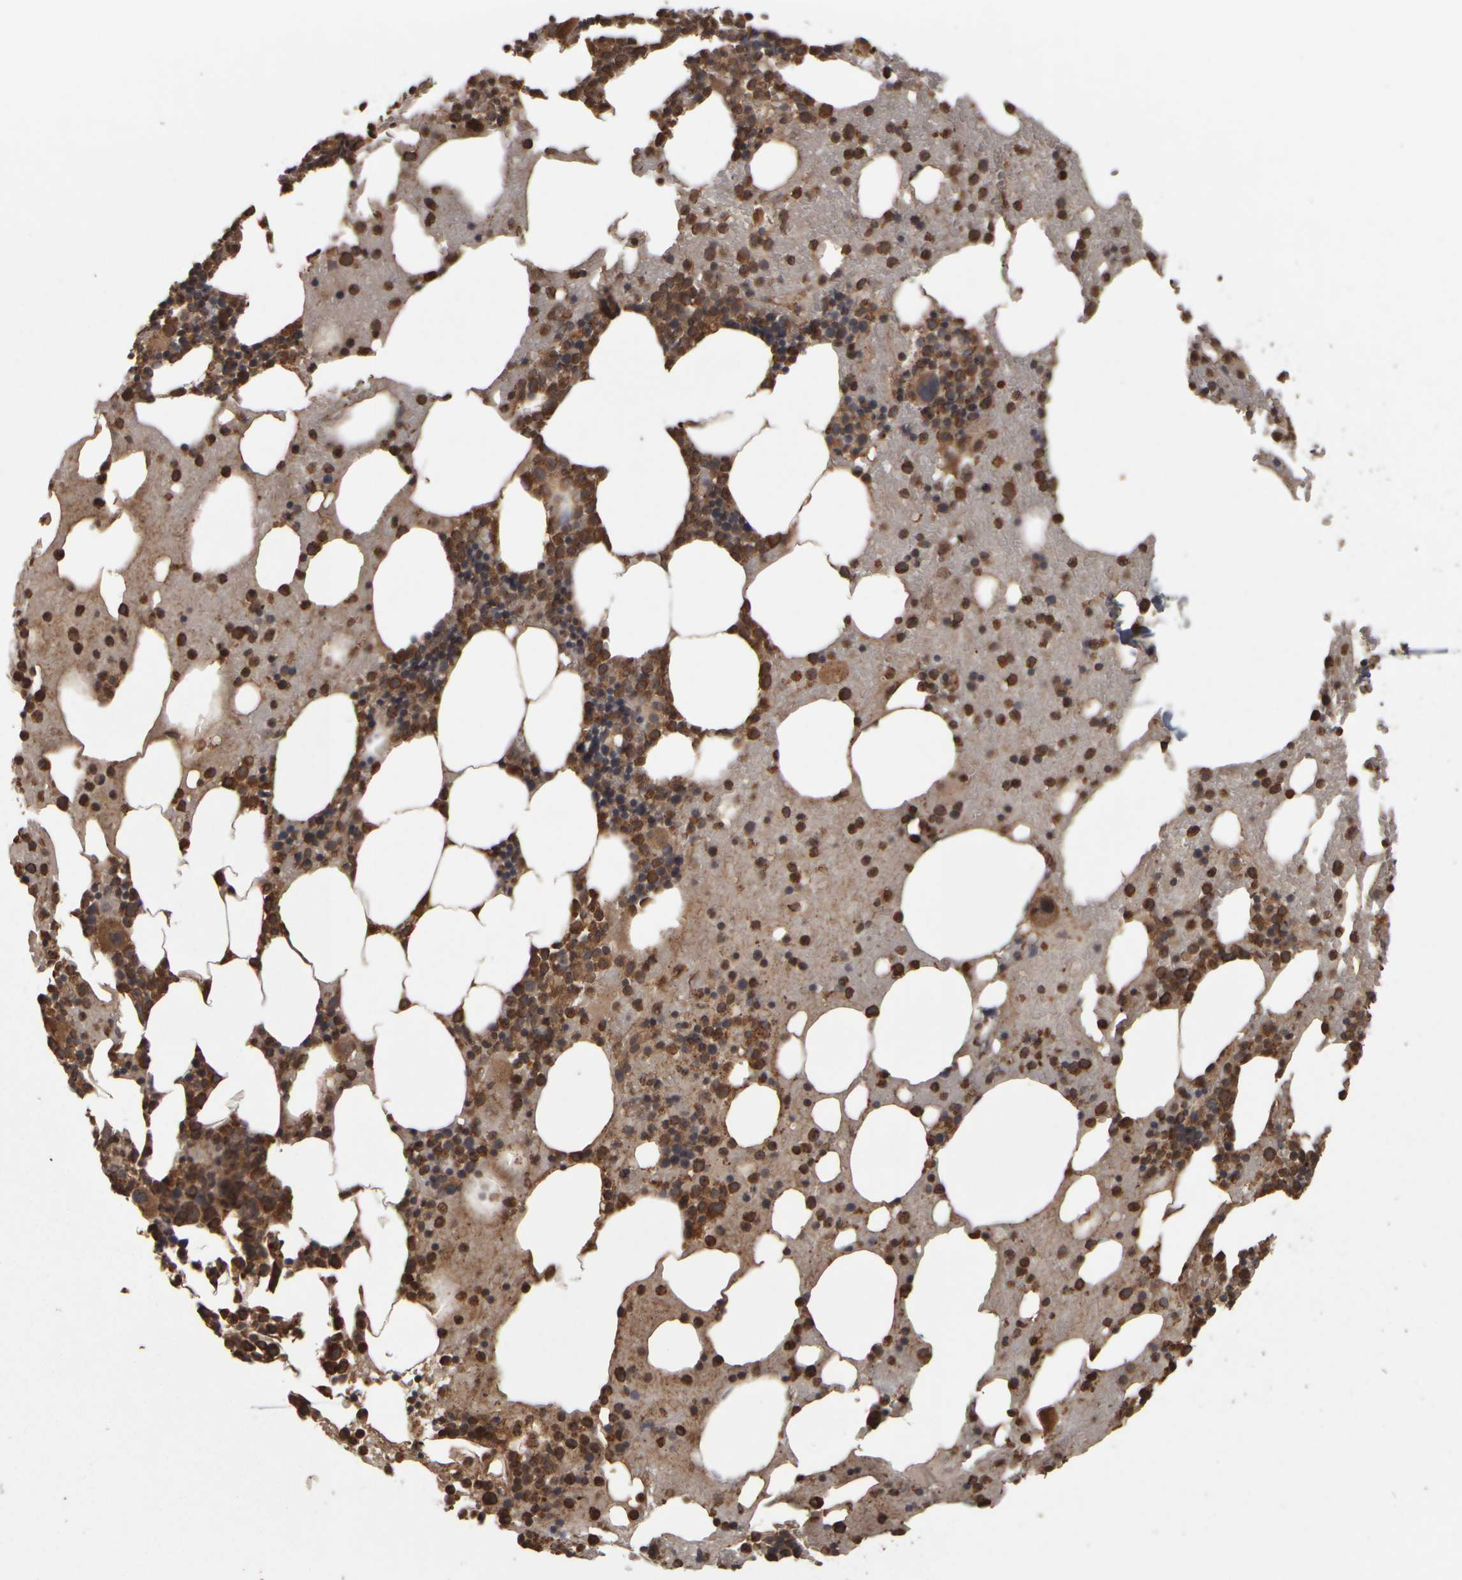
{"staining": {"intensity": "strong", "quantity": ">75%", "location": "cytoplasmic/membranous"}, "tissue": "bone marrow", "cell_type": "Hematopoietic cells", "image_type": "normal", "snomed": [{"axis": "morphology", "description": "Normal tissue, NOS"}, {"axis": "morphology", "description": "Inflammation, NOS"}, {"axis": "topography", "description": "Bone marrow"}], "caption": "This micrograph exhibits benign bone marrow stained with IHC to label a protein in brown. The cytoplasmic/membranous of hematopoietic cells show strong positivity for the protein. Nuclei are counter-stained blue.", "gene": "AGBL3", "patient": {"sex": "male", "age": 68}}